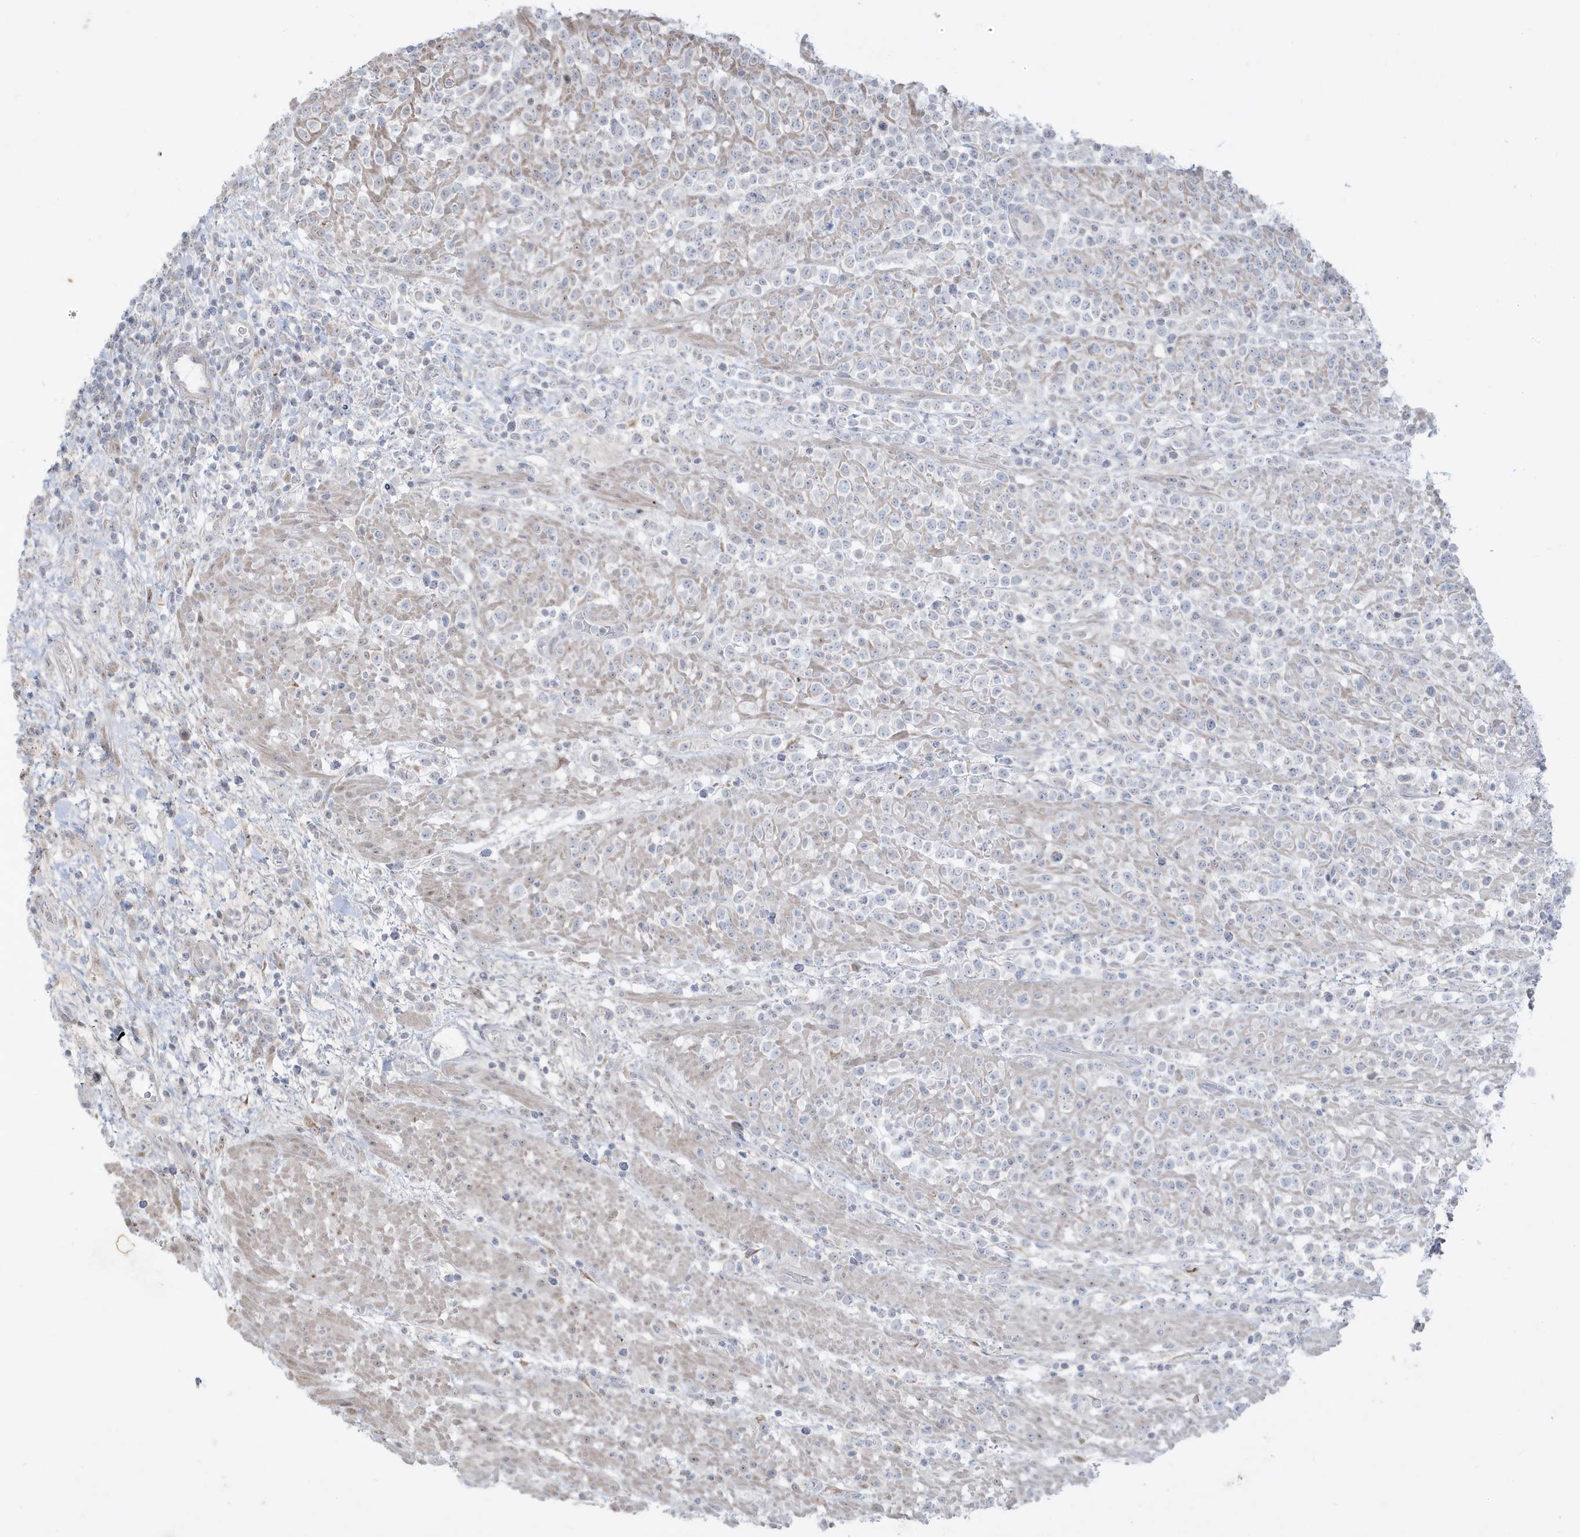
{"staining": {"intensity": "negative", "quantity": "none", "location": "none"}, "tissue": "lymphoma", "cell_type": "Tumor cells", "image_type": "cancer", "snomed": [{"axis": "morphology", "description": "Malignant lymphoma, non-Hodgkin's type, High grade"}, {"axis": "topography", "description": "Colon"}], "caption": "Immunohistochemistry (IHC) micrograph of neoplastic tissue: lymphoma stained with DAB shows no significant protein positivity in tumor cells.", "gene": "FNDC1", "patient": {"sex": "female", "age": 53}}